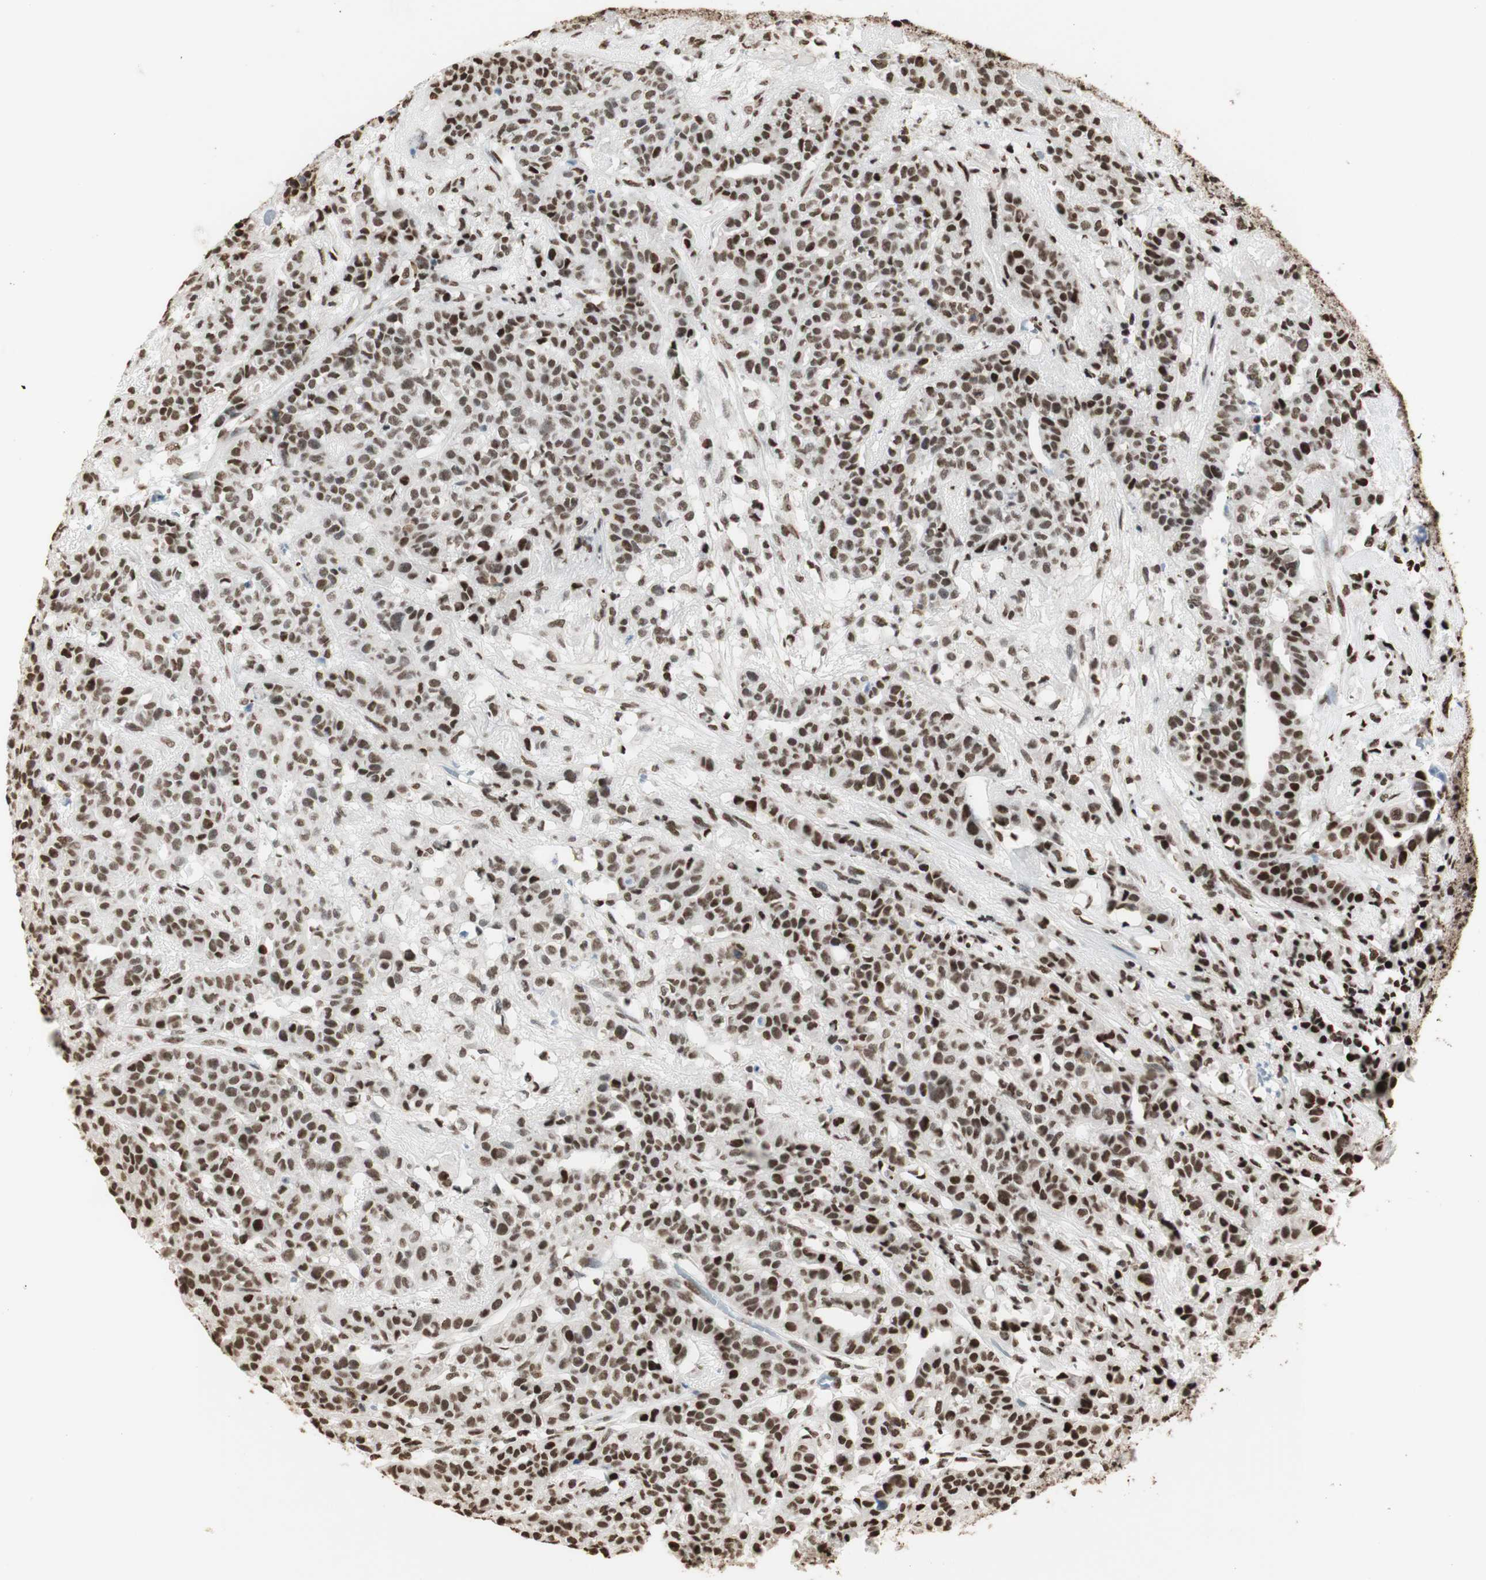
{"staining": {"intensity": "strong", "quantity": ">75%", "location": "nuclear"}, "tissue": "head and neck cancer", "cell_type": "Tumor cells", "image_type": "cancer", "snomed": [{"axis": "morphology", "description": "Adenocarcinoma, NOS"}, {"axis": "topography", "description": "Salivary gland"}, {"axis": "topography", "description": "Head-Neck"}], "caption": "The micrograph exhibits immunohistochemical staining of adenocarcinoma (head and neck). There is strong nuclear staining is identified in about >75% of tumor cells.", "gene": "HNRNPA2B1", "patient": {"sex": "female", "age": 65}}